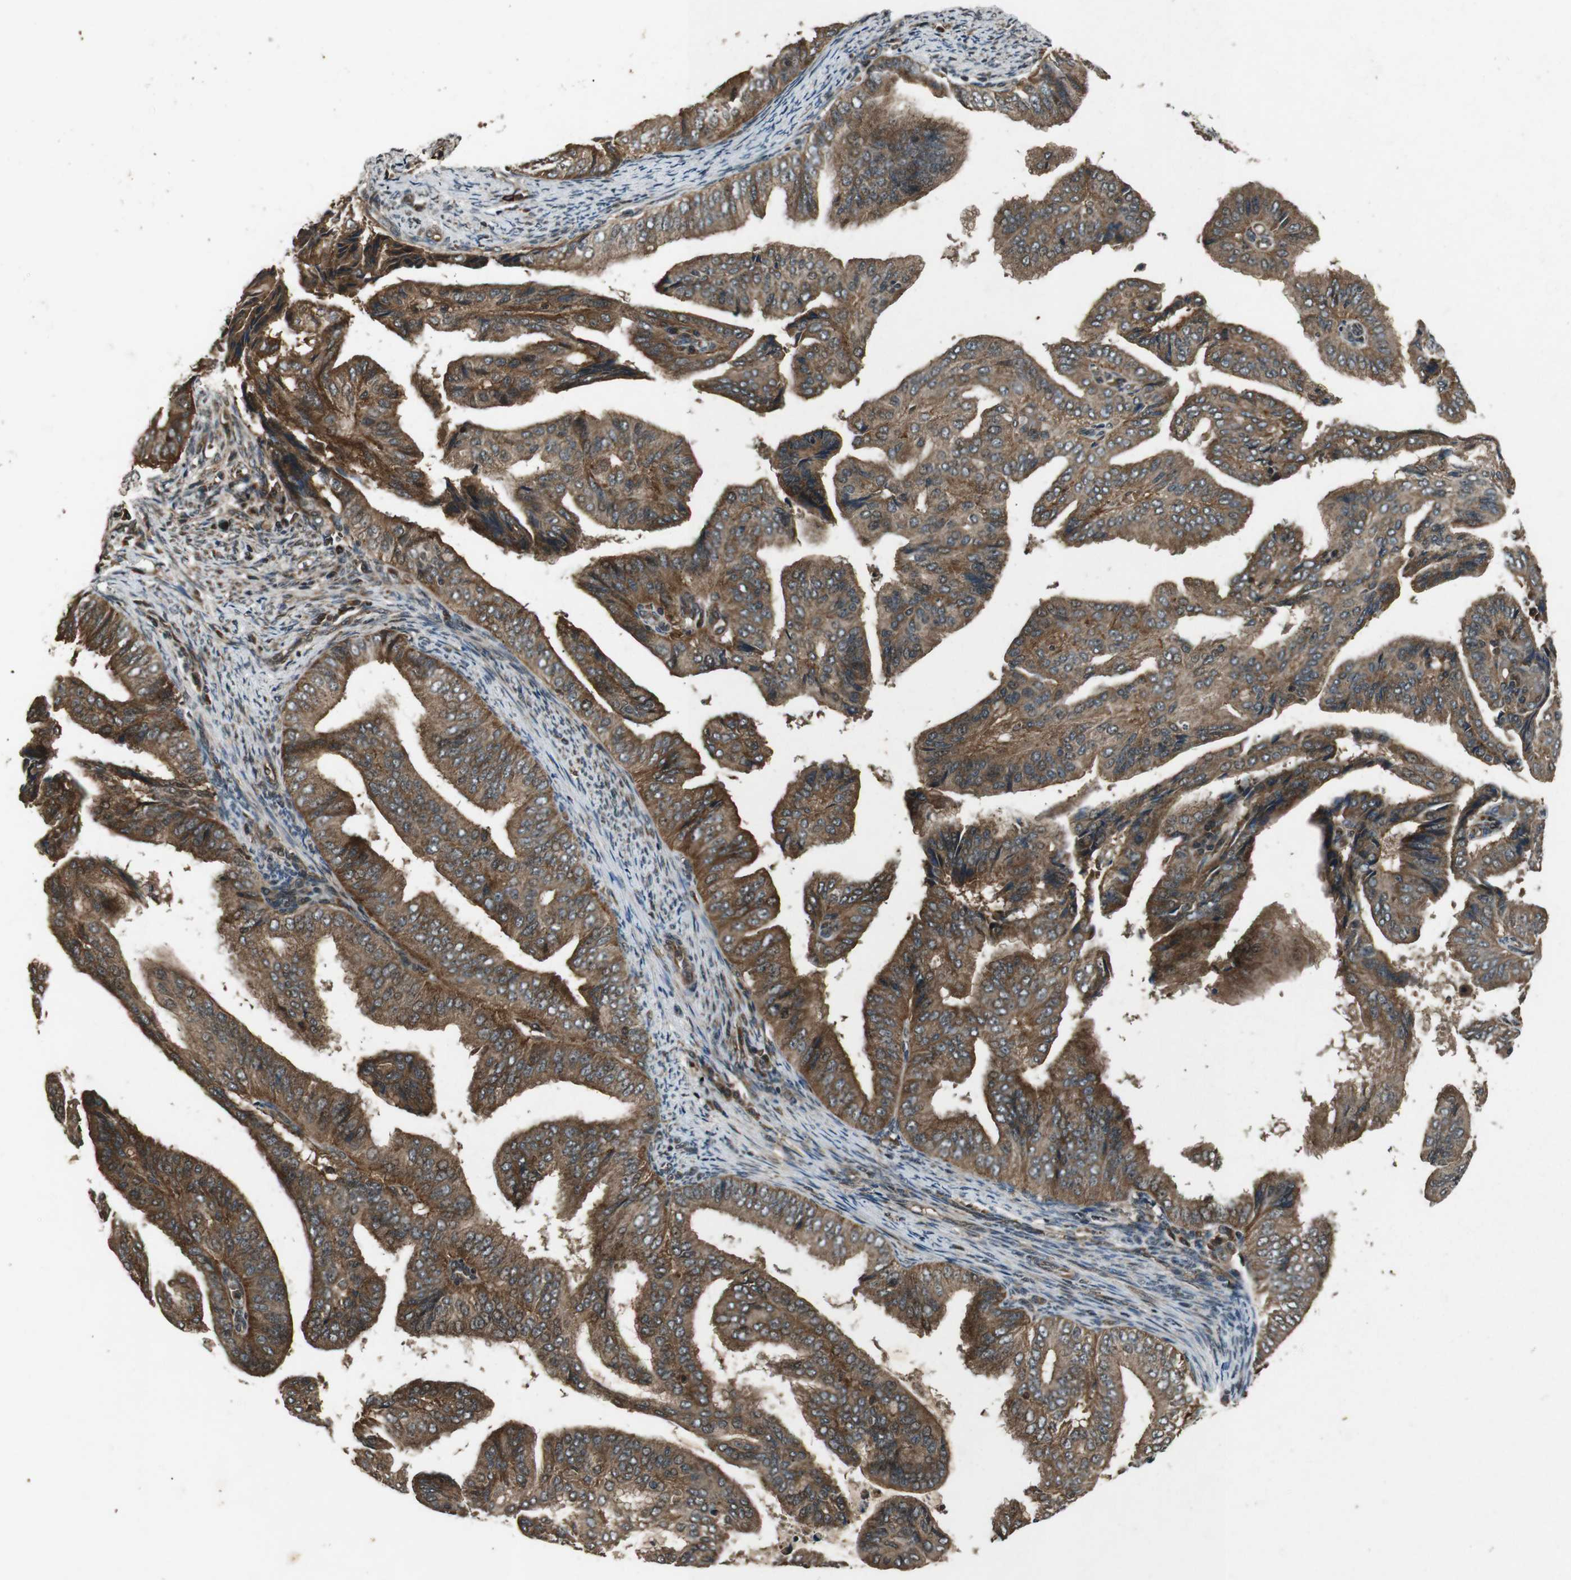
{"staining": {"intensity": "moderate", "quantity": ">75%", "location": "cytoplasmic/membranous"}, "tissue": "endometrial cancer", "cell_type": "Tumor cells", "image_type": "cancer", "snomed": [{"axis": "morphology", "description": "Adenocarcinoma, NOS"}, {"axis": "topography", "description": "Endometrium"}], "caption": "Brown immunohistochemical staining in human adenocarcinoma (endometrial) demonstrates moderate cytoplasmic/membranous expression in about >75% of tumor cells. (Stains: DAB (3,3'-diaminobenzidine) in brown, nuclei in blue, Microscopy: brightfield microscopy at high magnification).", "gene": "PLK2", "patient": {"sex": "female", "age": 58}}